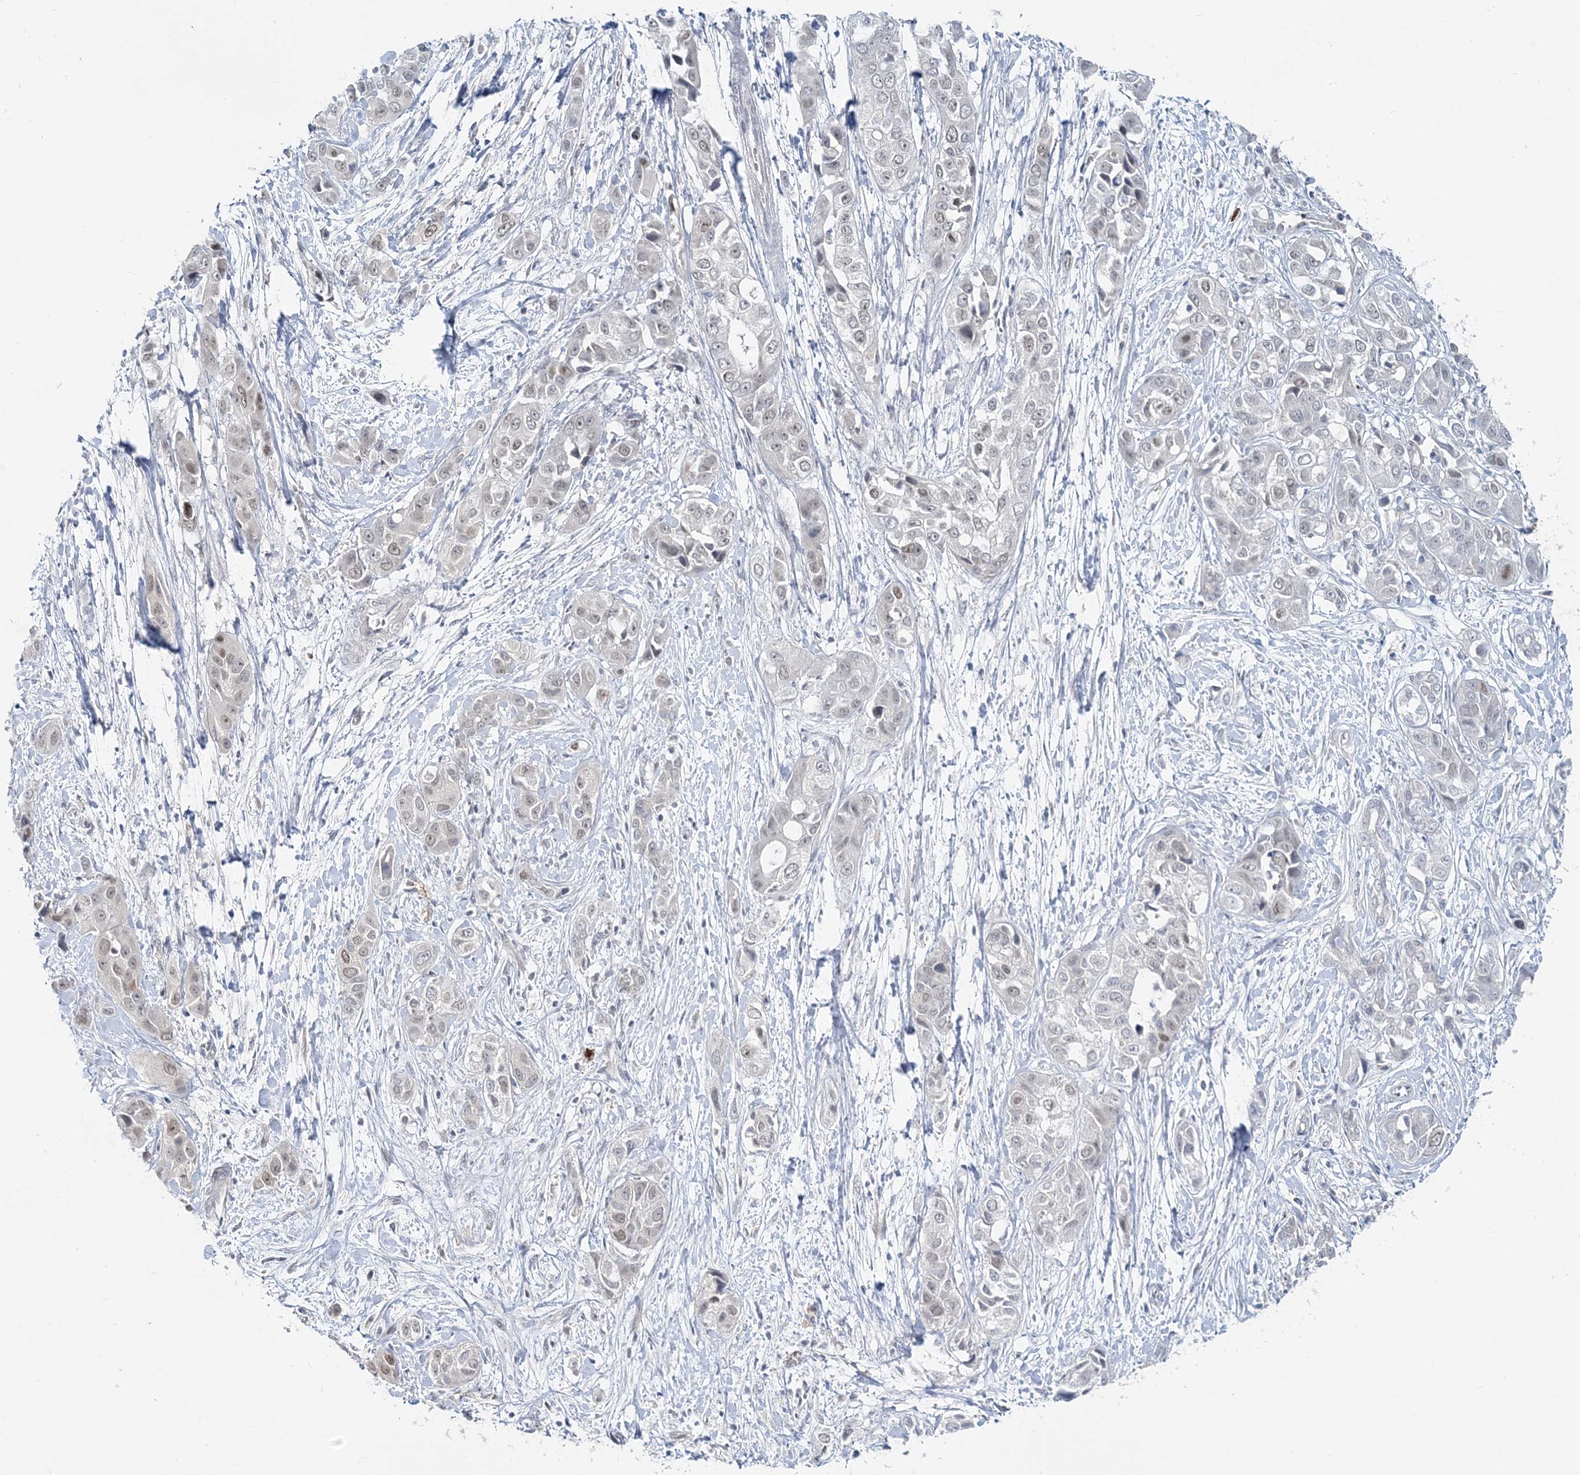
{"staining": {"intensity": "negative", "quantity": "none", "location": "none"}, "tissue": "liver cancer", "cell_type": "Tumor cells", "image_type": "cancer", "snomed": [{"axis": "morphology", "description": "Cholangiocarcinoma"}, {"axis": "topography", "description": "Liver"}], "caption": "IHC micrograph of human liver cholangiocarcinoma stained for a protein (brown), which shows no staining in tumor cells. Brightfield microscopy of immunohistochemistry stained with DAB (brown) and hematoxylin (blue), captured at high magnification.", "gene": "LEXM", "patient": {"sex": "female", "age": 52}}